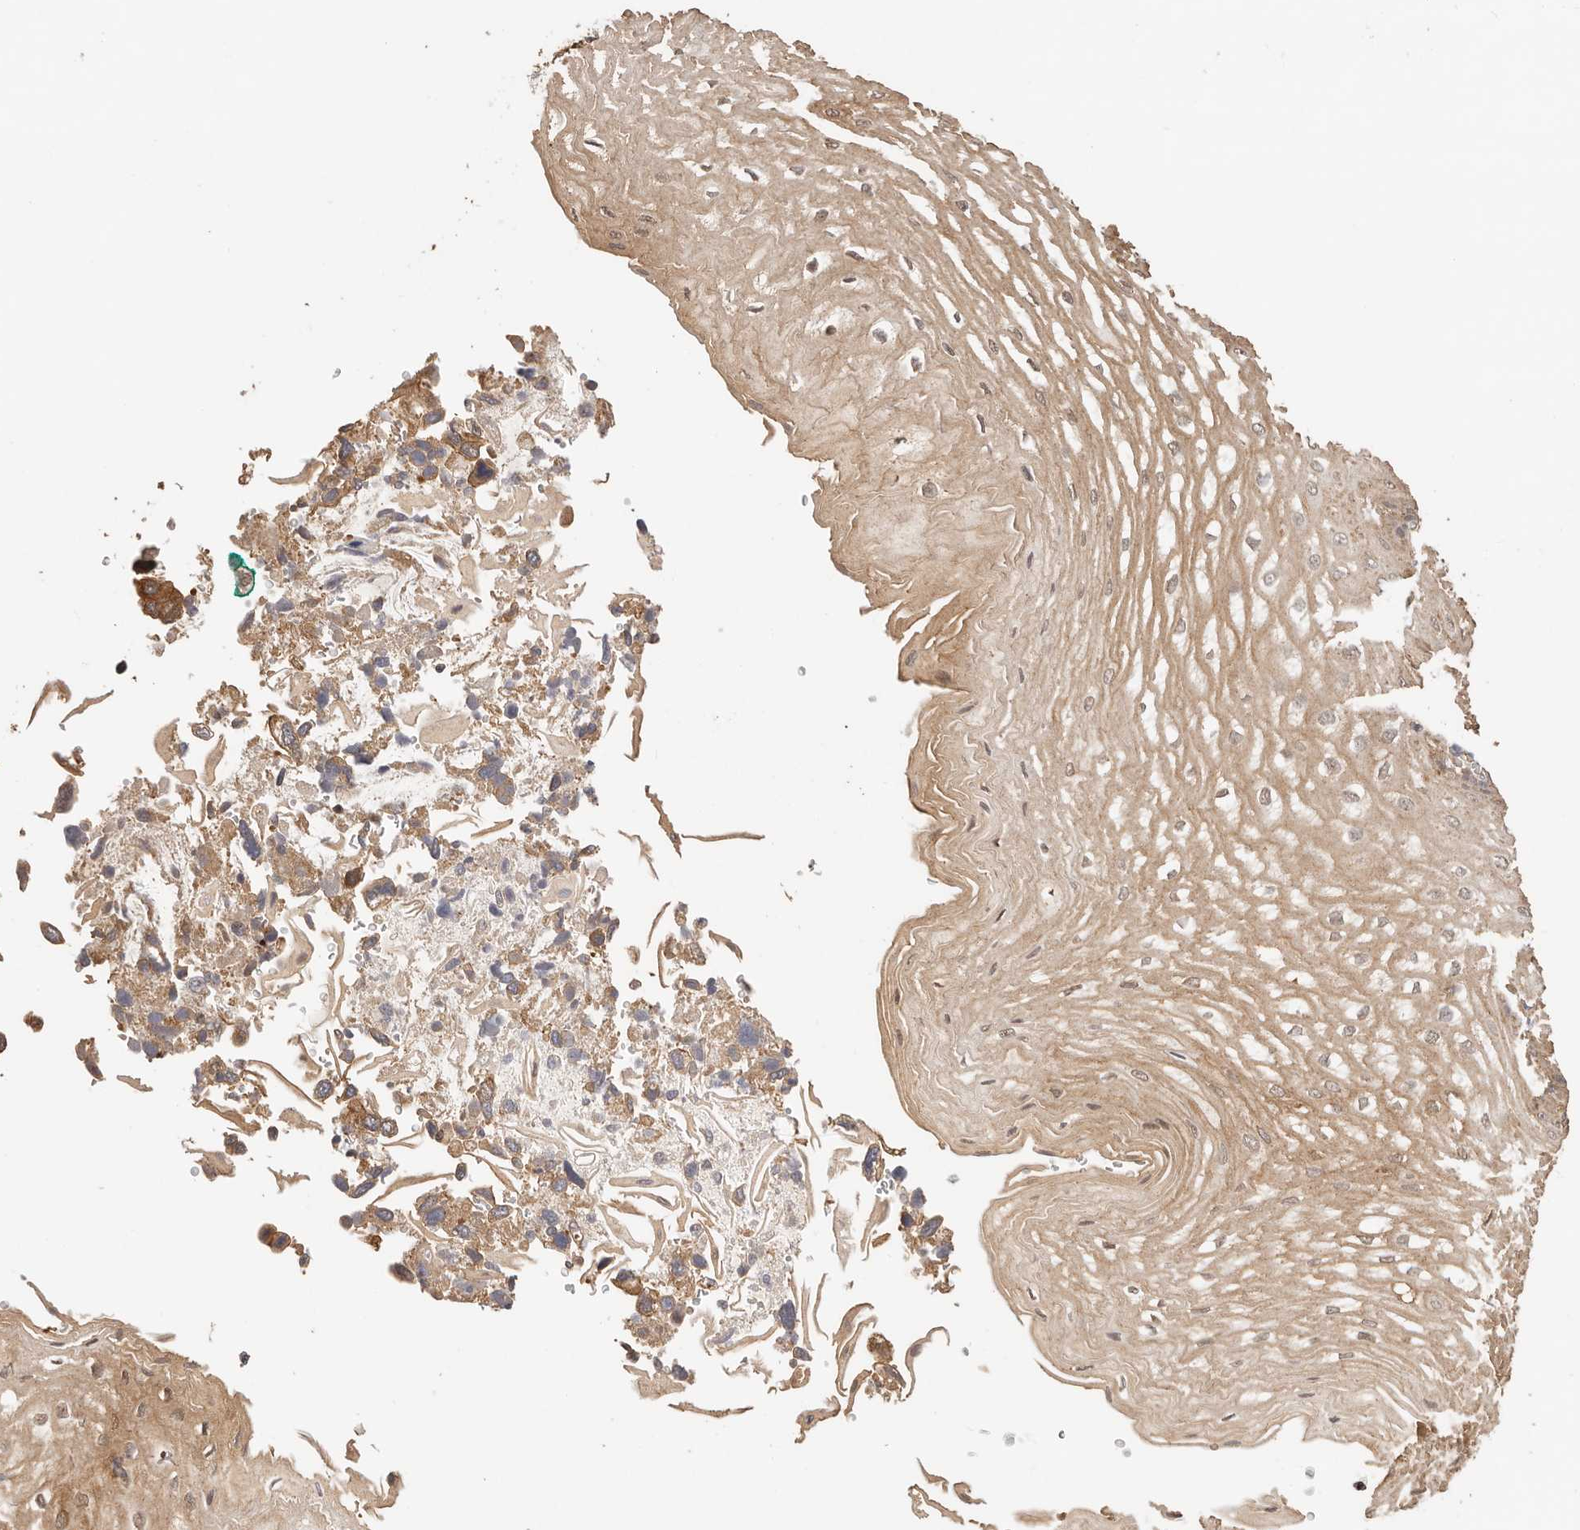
{"staining": {"intensity": "moderate", "quantity": ">75%", "location": "cytoplasmic/membranous"}, "tissue": "esophagus", "cell_type": "Squamous epithelial cells", "image_type": "normal", "snomed": [{"axis": "morphology", "description": "Normal tissue, NOS"}, {"axis": "topography", "description": "Esophagus"}], "caption": "Protein analysis of unremarkable esophagus shows moderate cytoplasmic/membranous staining in approximately >75% of squamous epithelial cells.", "gene": "AFDN", "patient": {"sex": "male", "age": 54}}